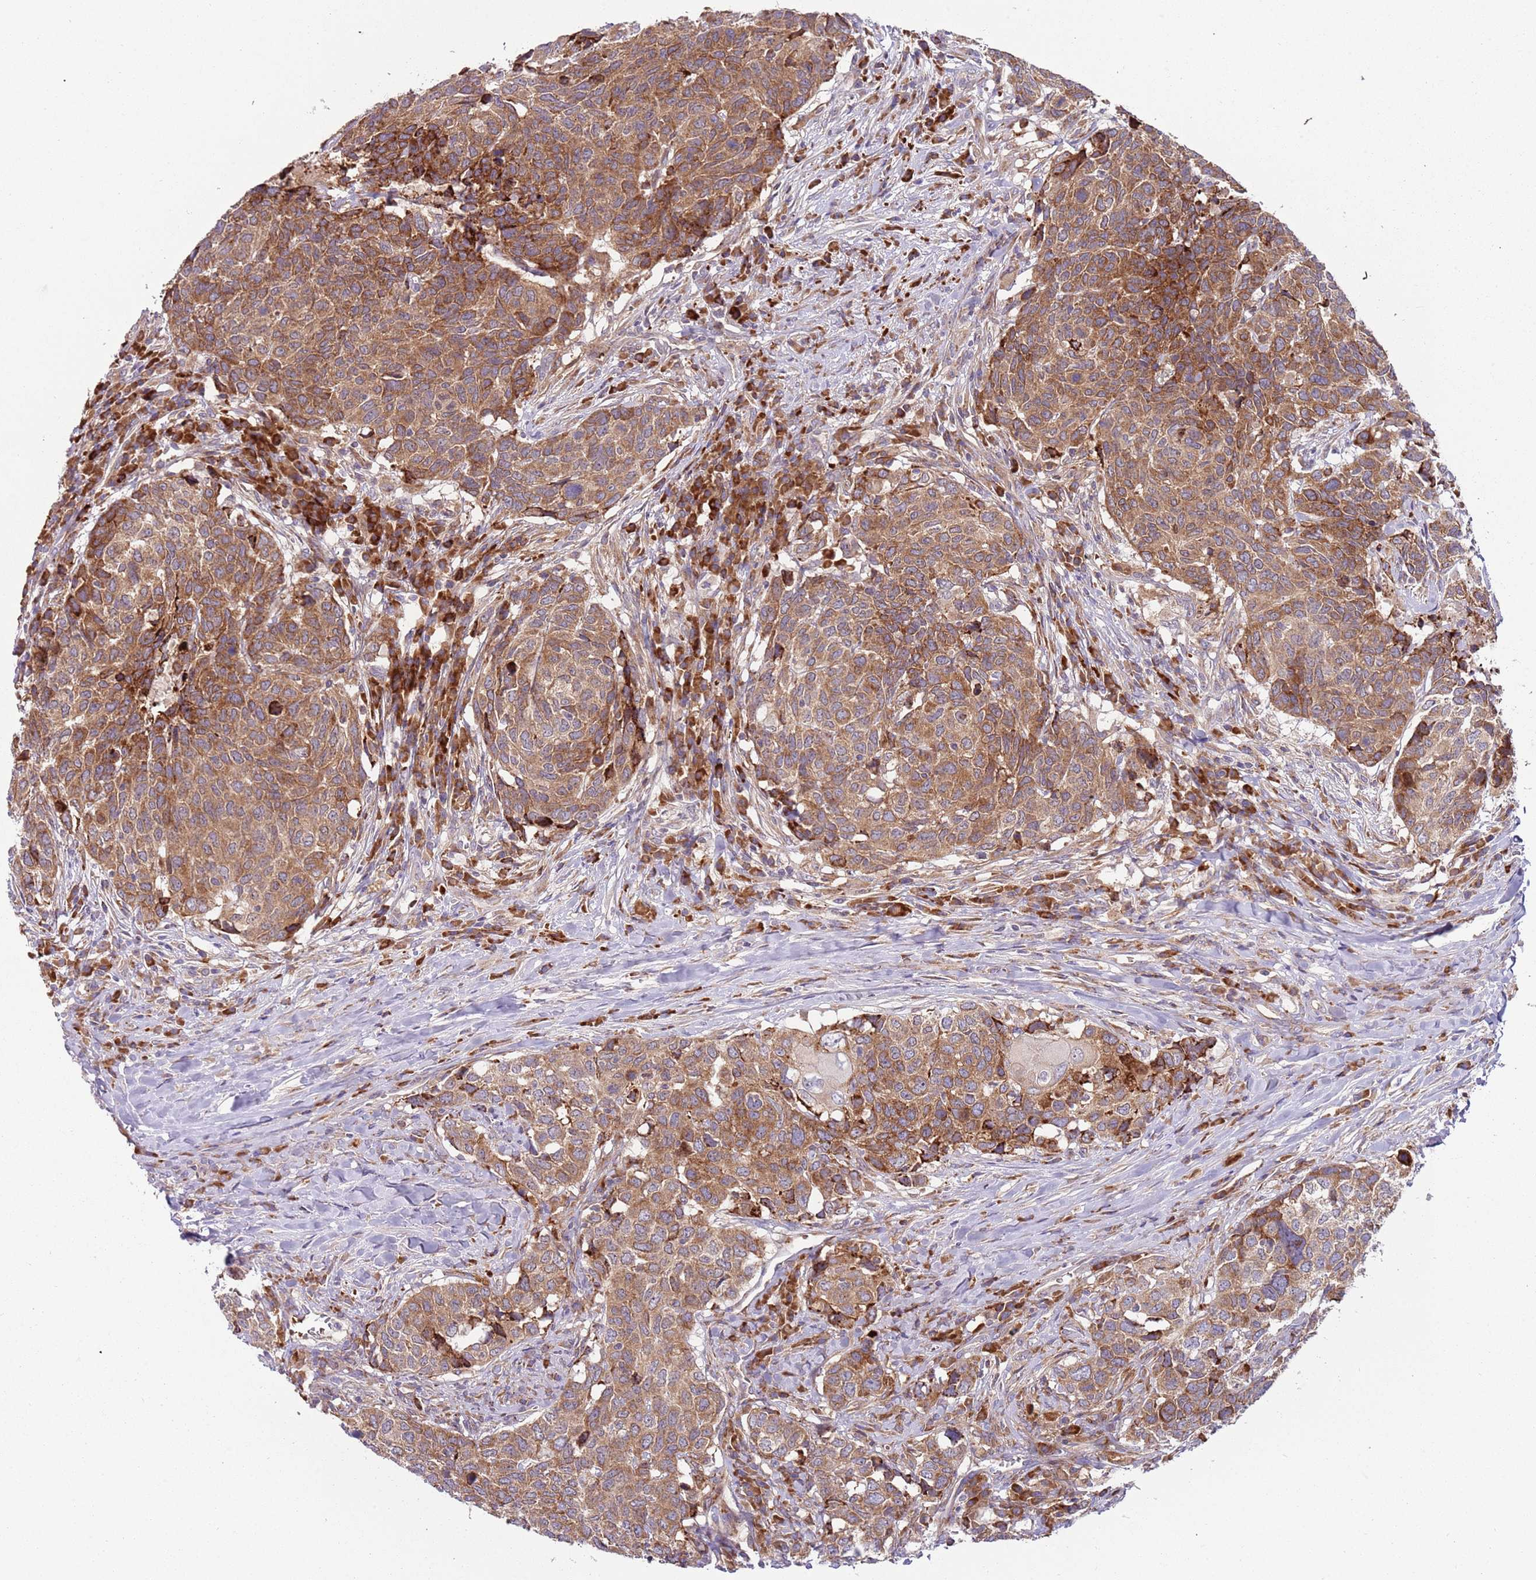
{"staining": {"intensity": "moderate", "quantity": ">75%", "location": "cytoplasmic/membranous"}, "tissue": "head and neck cancer", "cell_type": "Tumor cells", "image_type": "cancer", "snomed": [{"axis": "morphology", "description": "Normal tissue, NOS"}, {"axis": "morphology", "description": "Squamous cell carcinoma, NOS"}, {"axis": "topography", "description": "Skeletal muscle"}, {"axis": "topography", "description": "Vascular tissue"}, {"axis": "topography", "description": "Peripheral nerve tissue"}, {"axis": "topography", "description": "Head-Neck"}], "caption": "Head and neck cancer (squamous cell carcinoma) stained with a protein marker demonstrates moderate staining in tumor cells.", "gene": "VWCE", "patient": {"sex": "male", "age": 66}}